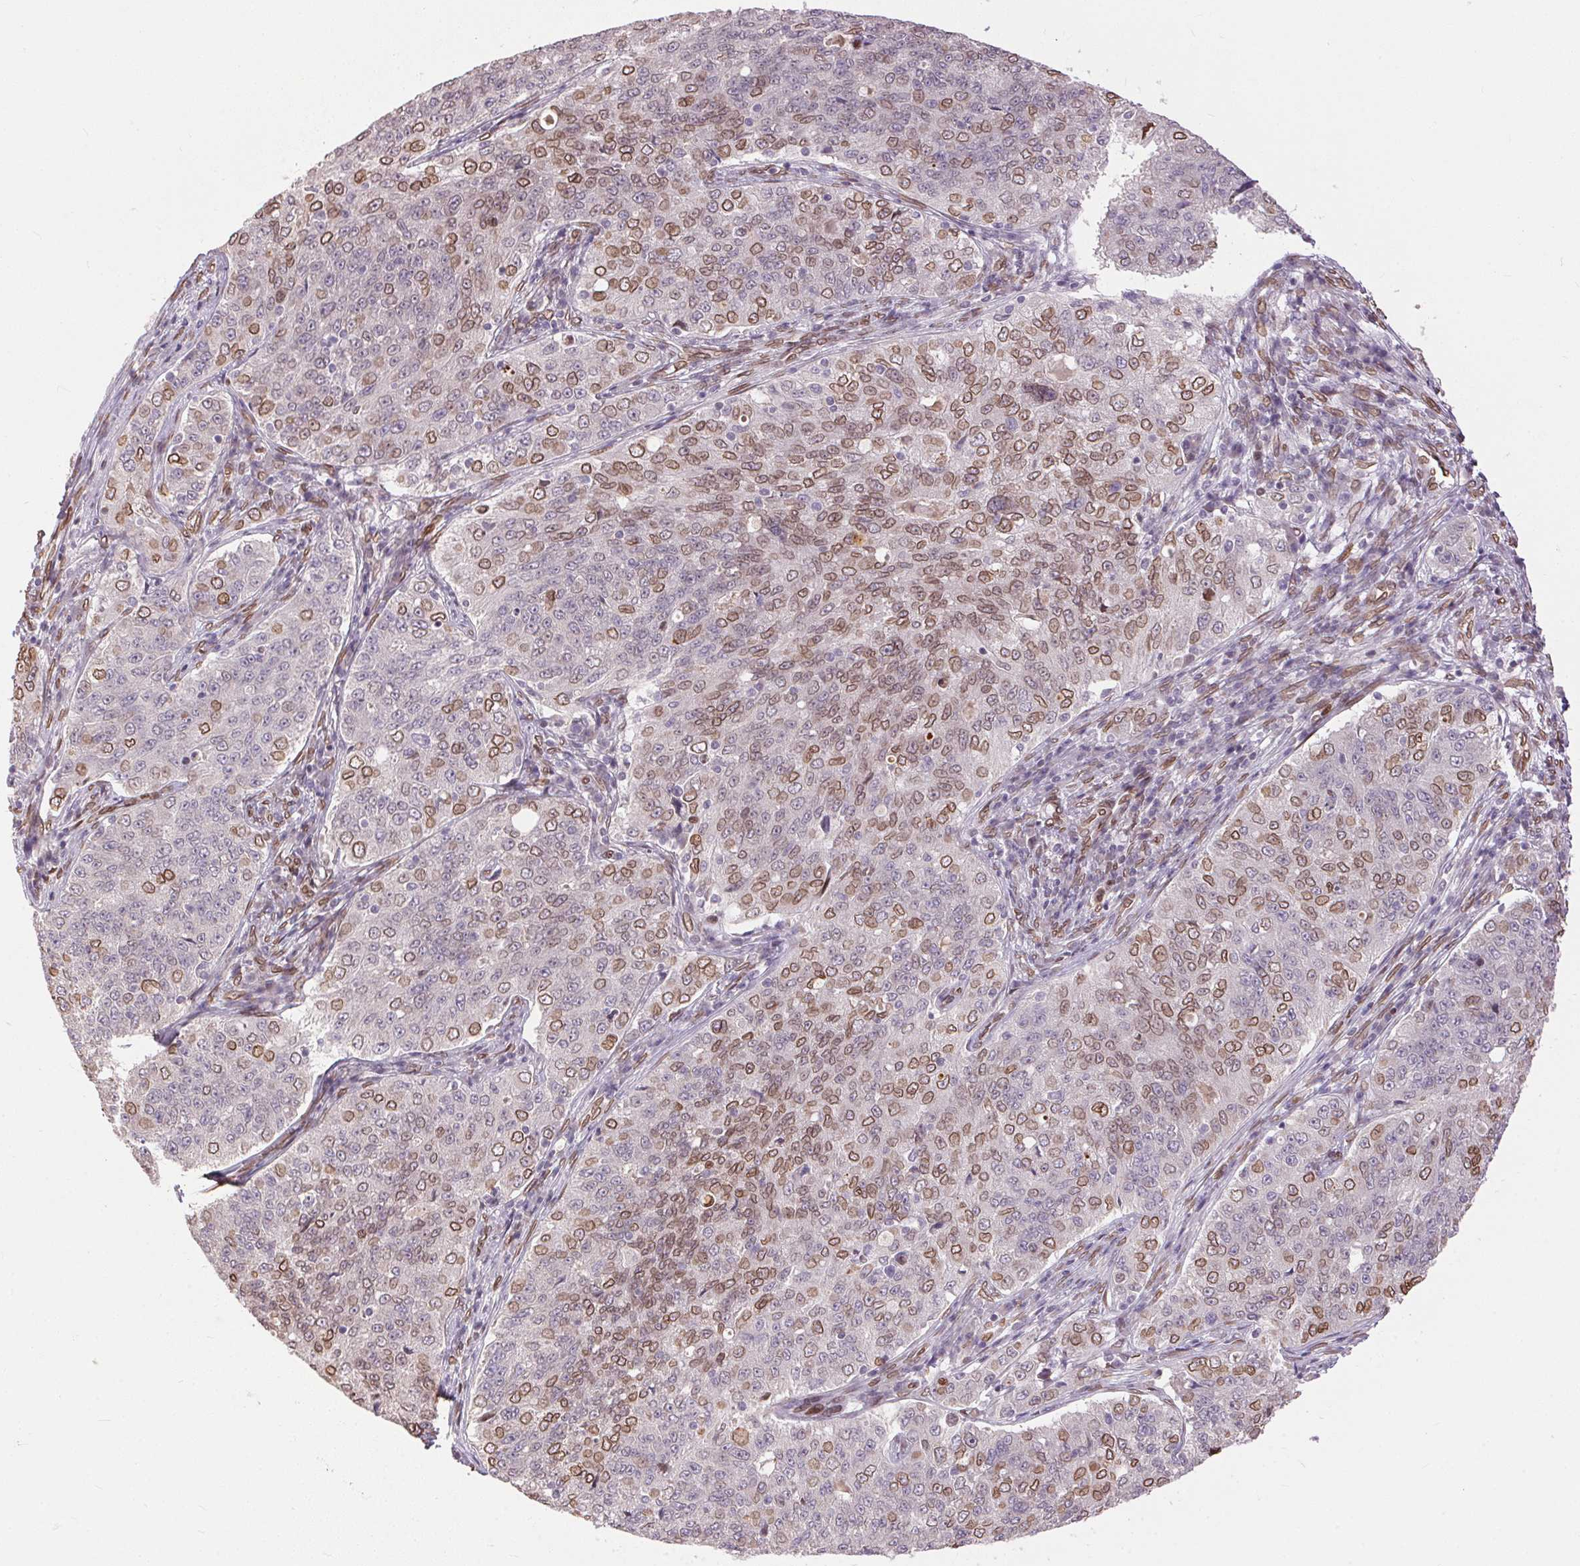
{"staining": {"intensity": "moderate", "quantity": "25%-75%", "location": "cytoplasmic/membranous,nuclear"}, "tissue": "endometrial cancer", "cell_type": "Tumor cells", "image_type": "cancer", "snomed": [{"axis": "morphology", "description": "Adenocarcinoma, NOS"}, {"axis": "topography", "description": "Endometrium"}], "caption": "Protein expression by IHC exhibits moderate cytoplasmic/membranous and nuclear positivity in about 25%-75% of tumor cells in adenocarcinoma (endometrial). (brown staining indicates protein expression, while blue staining denotes nuclei).", "gene": "TMEM175", "patient": {"sex": "female", "age": 43}}